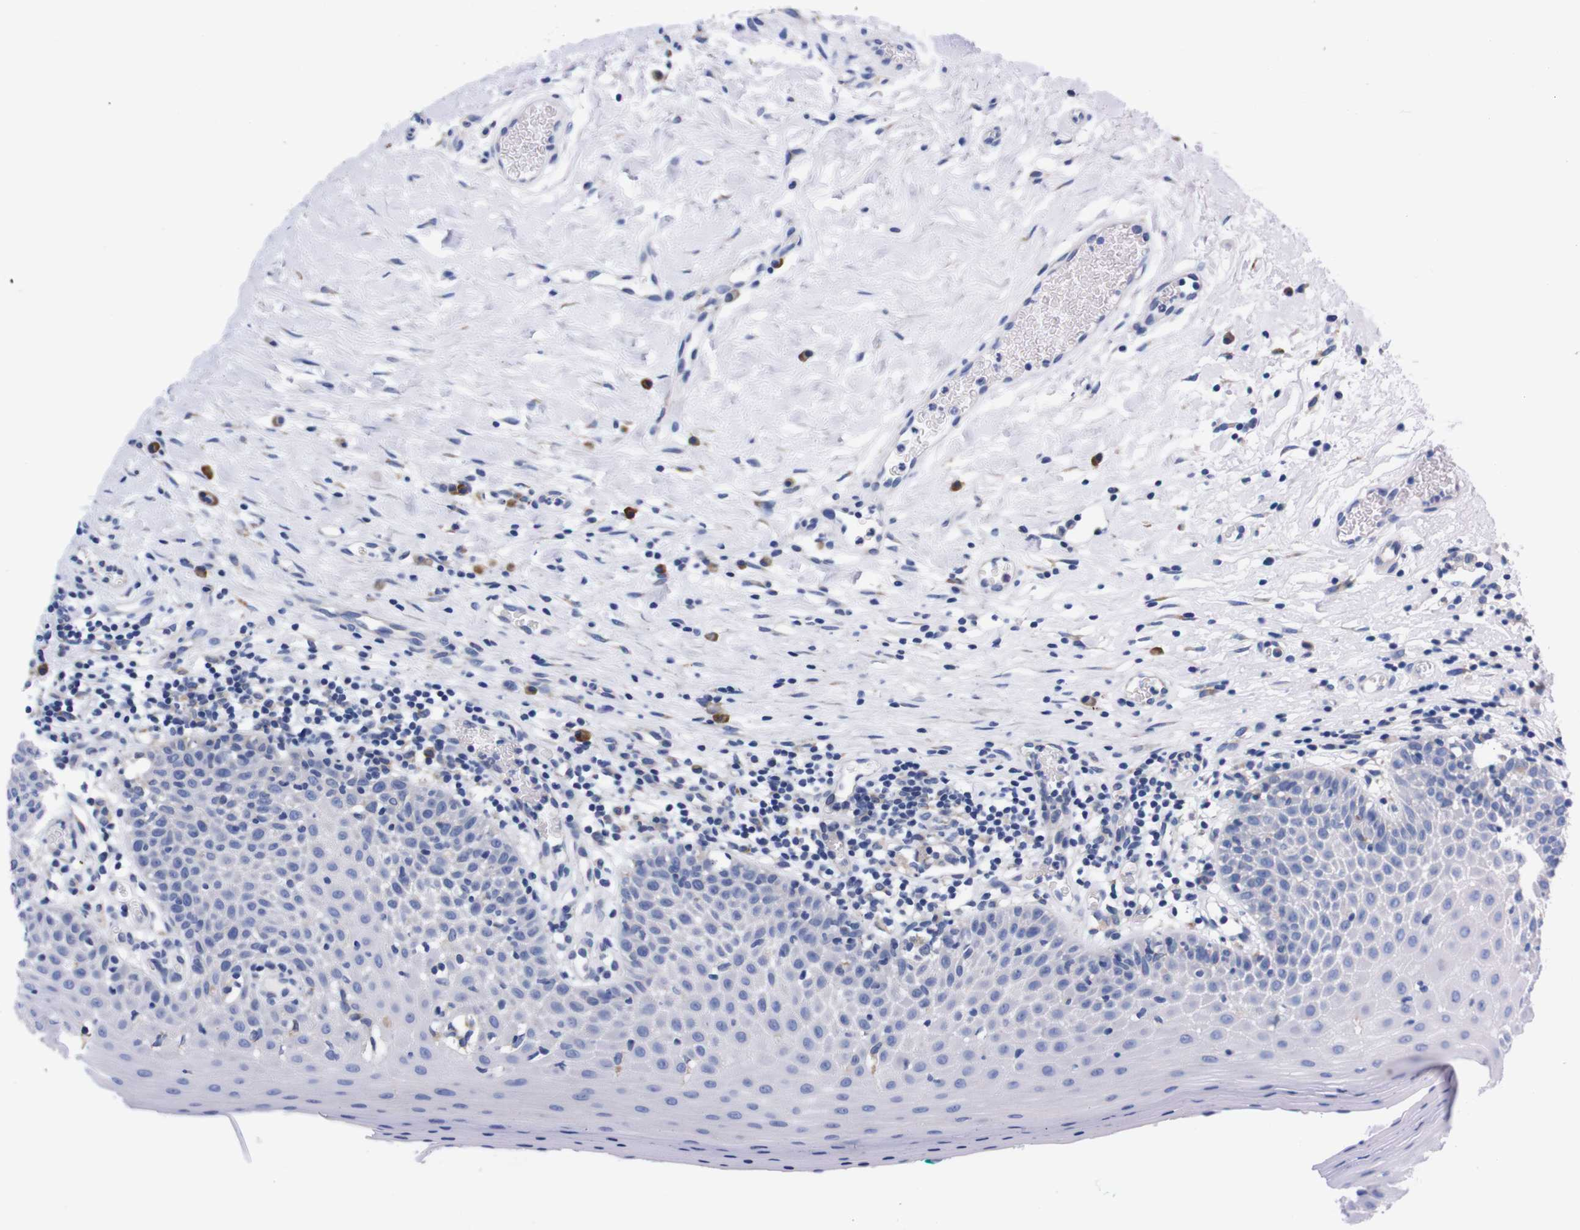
{"staining": {"intensity": "negative", "quantity": "none", "location": "none"}, "tissue": "oral mucosa", "cell_type": "Squamous epithelial cells", "image_type": "normal", "snomed": [{"axis": "morphology", "description": "Normal tissue, NOS"}, {"axis": "topography", "description": "Skeletal muscle"}, {"axis": "topography", "description": "Oral tissue"}], "caption": "A high-resolution histopathology image shows immunohistochemistry (IHC) staining of unremarkable oral mucosa, which demonstrates no significant staining in squamous epithelial cells. (DAB (3,3'-diaminobenzidine) immunohistochemistry, high magnification).", "gene": "NEBL", "patient": {"sex": "male", "age": 58}}